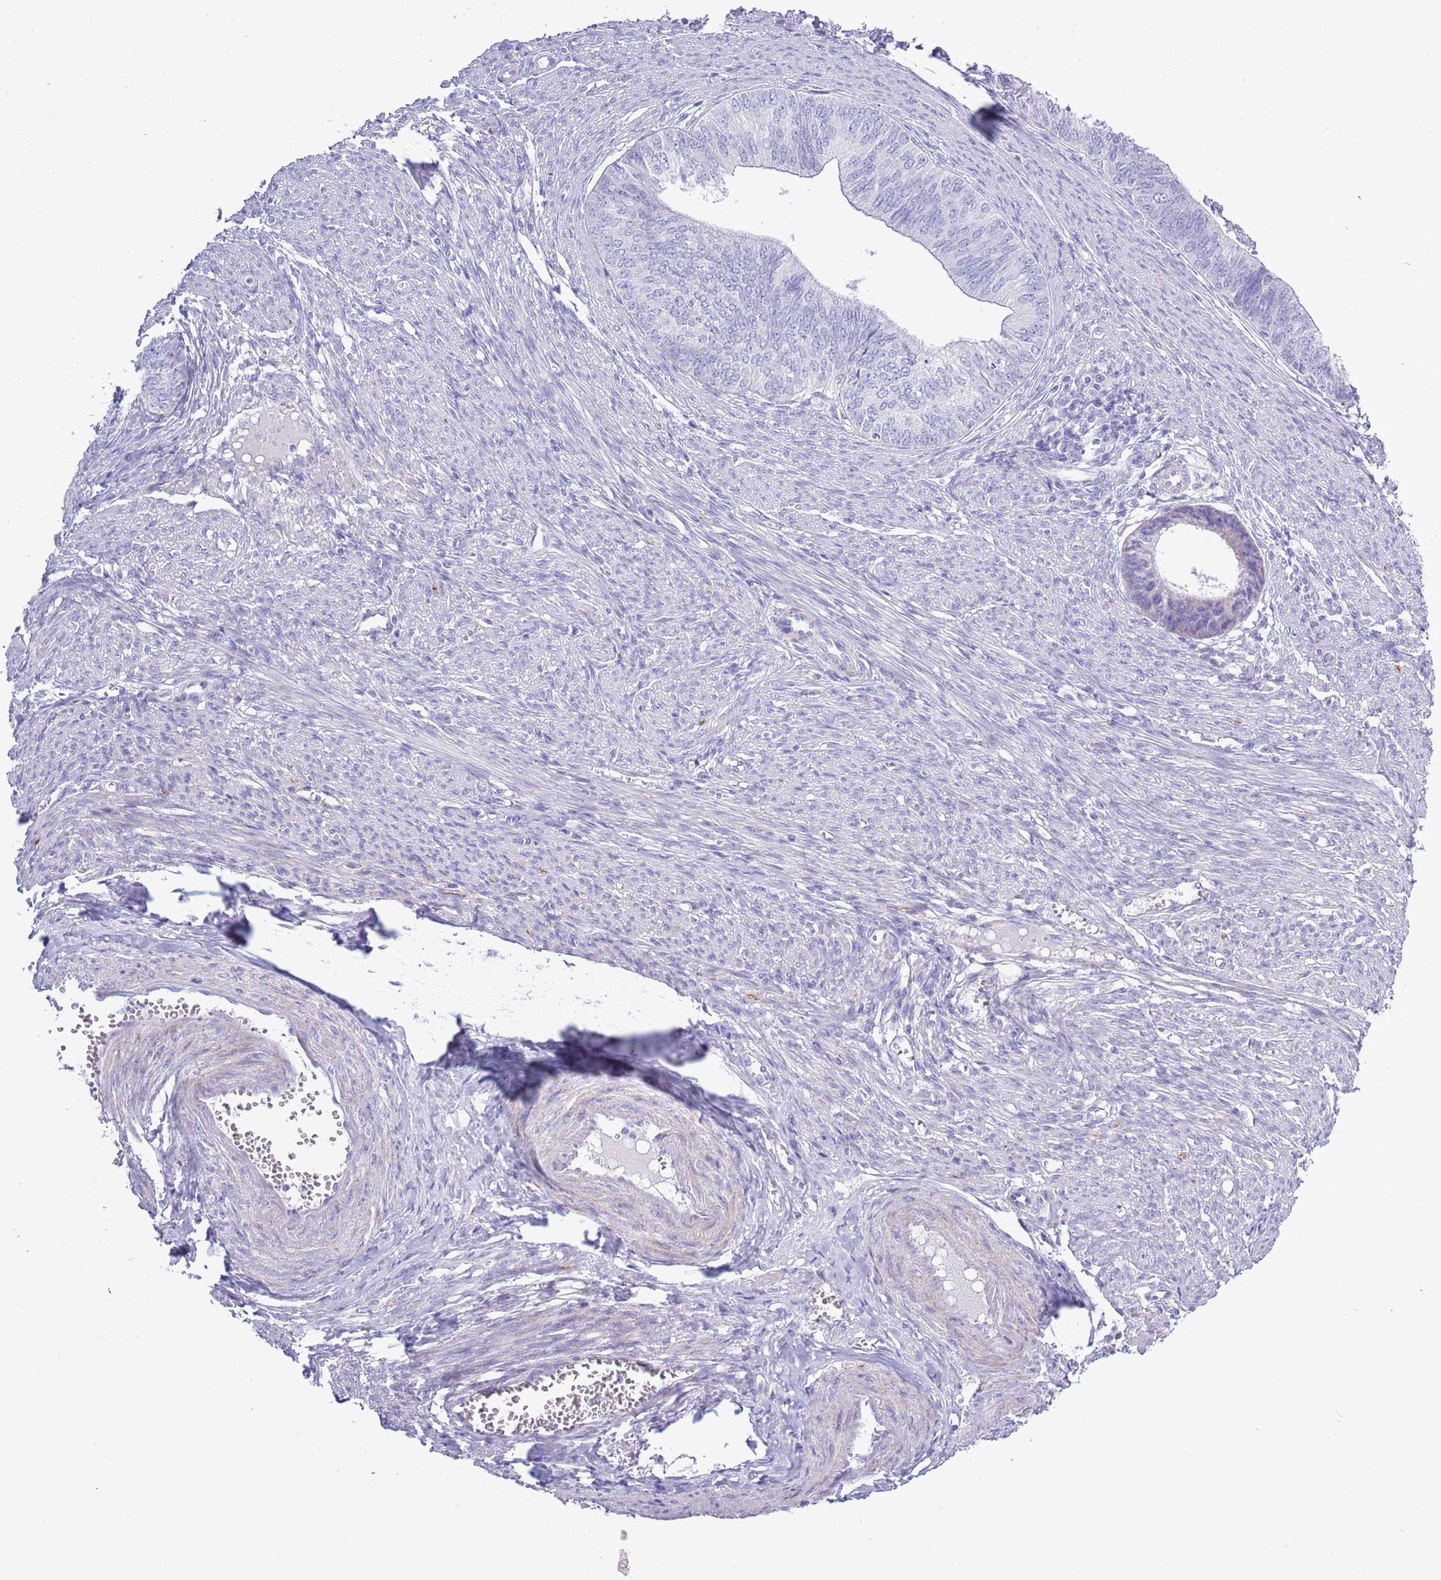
{"staining": {"intensity": "negative", "quantity": "none", "location": "none"}, "tissue": "endometrial cancer", "cell_type": "Tumor cells", "image_type": "cancer", "snomed": [{"axis": "morphology", "description": "Adenocarcinoma, NOS"}, {"axis": "topography", "description": "Endometrium"}], "caption": "Immunohistochemistry image of endometrial cancer (adenocarcinoma) stained for a protein (brown), which shows no expression in tumor cells.", "gene": "MOCOS", "patient": {"sex": "female", "age": 68}}